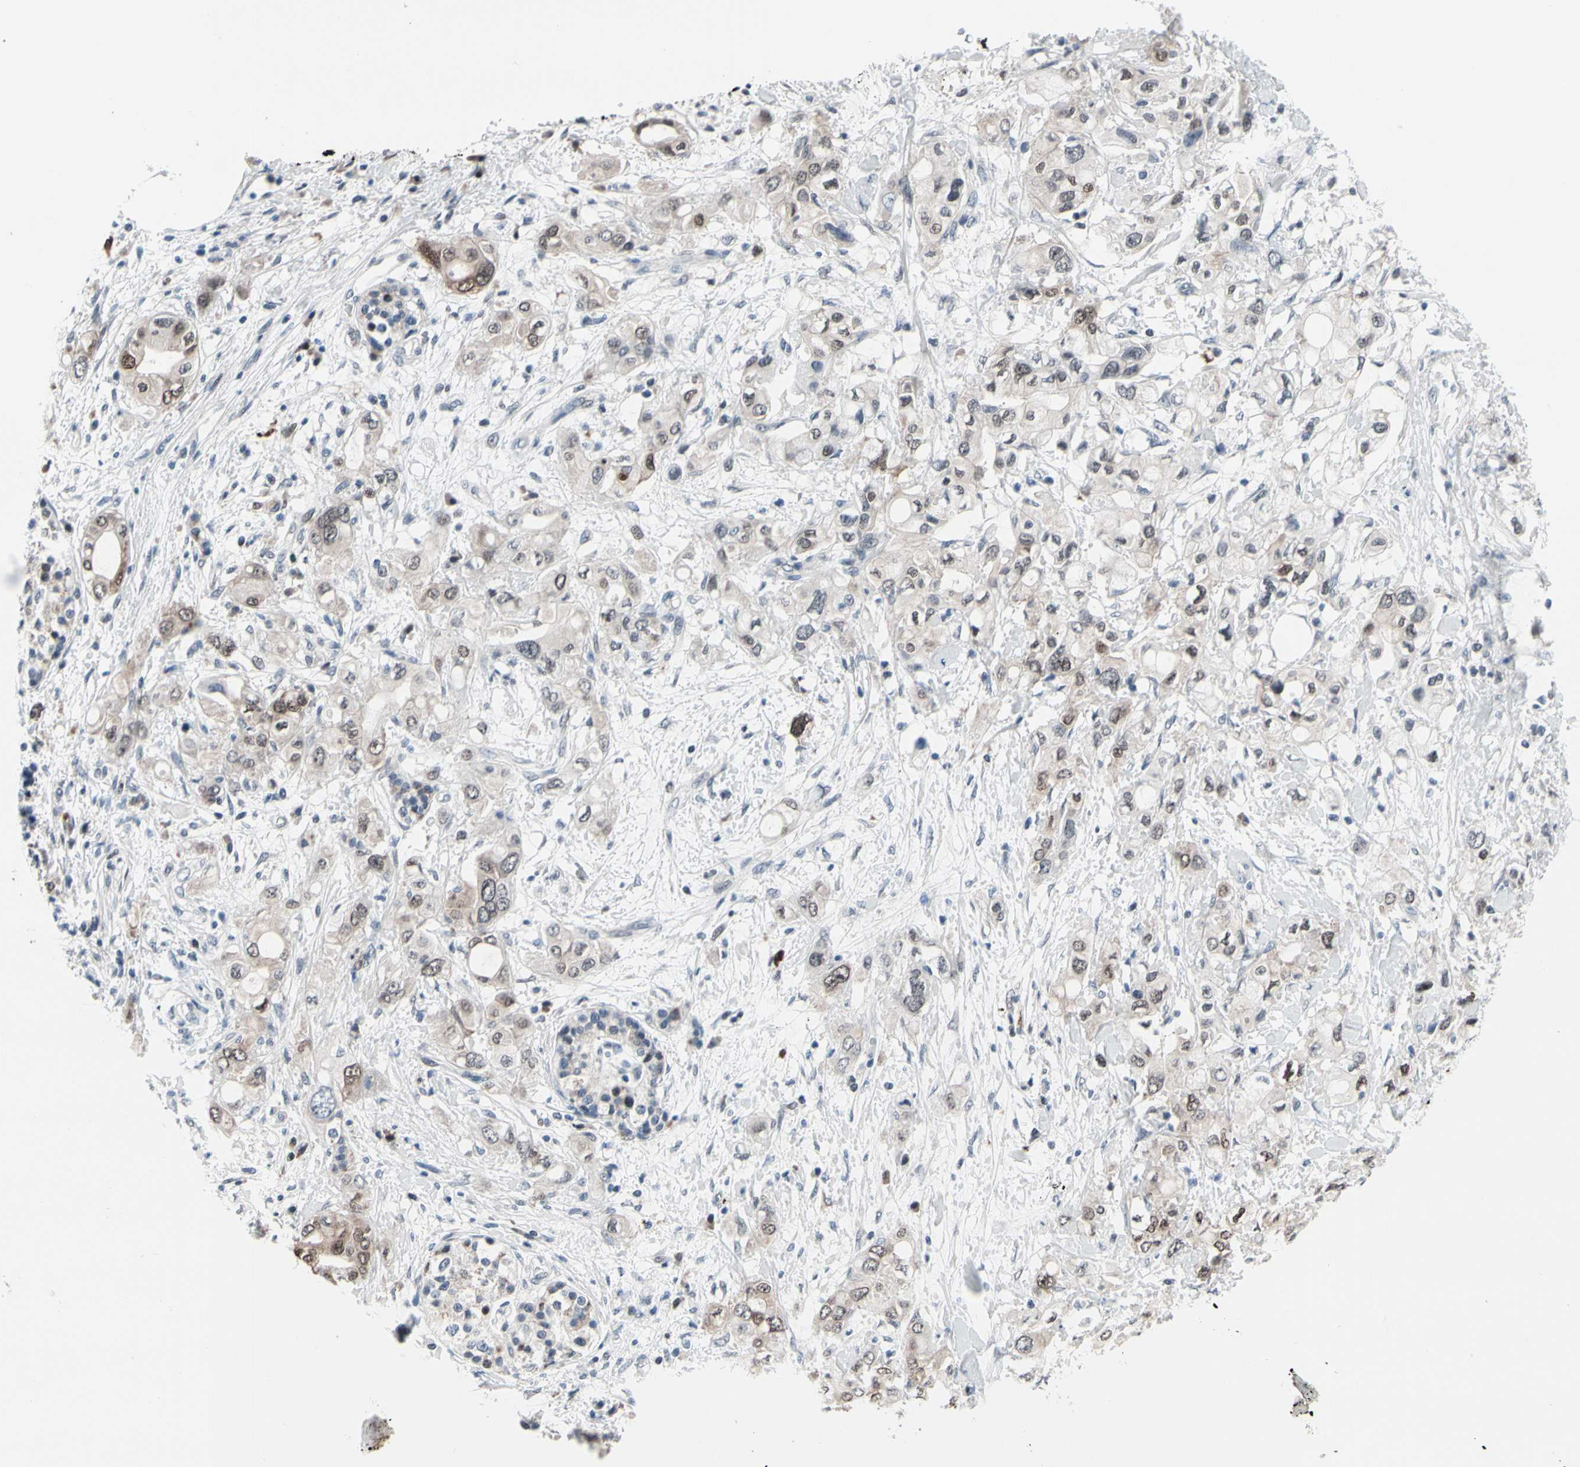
{"staining": {"intensity": "weak", "quantity": "25%-75%", "location": "cytoplasmic/membranous,nuclear"}, "tissue": "pancreatic cancer", "cell_type": "Tumor cells", "image_type": "cancer", "snomed": [{"axis": "morphology", "description": "Adenocarcinoma, NOS"}, {"axis": "topography", "description": "Pancreas"}], "caption": "Tumor cells show low levels of weak cytoplasmic/membranous and nuclear positivity in approximately 25%-75% of cells in human pancreatic cancer.", "gene": "TXN", "patient": {"sex": "female", "age": 56}}